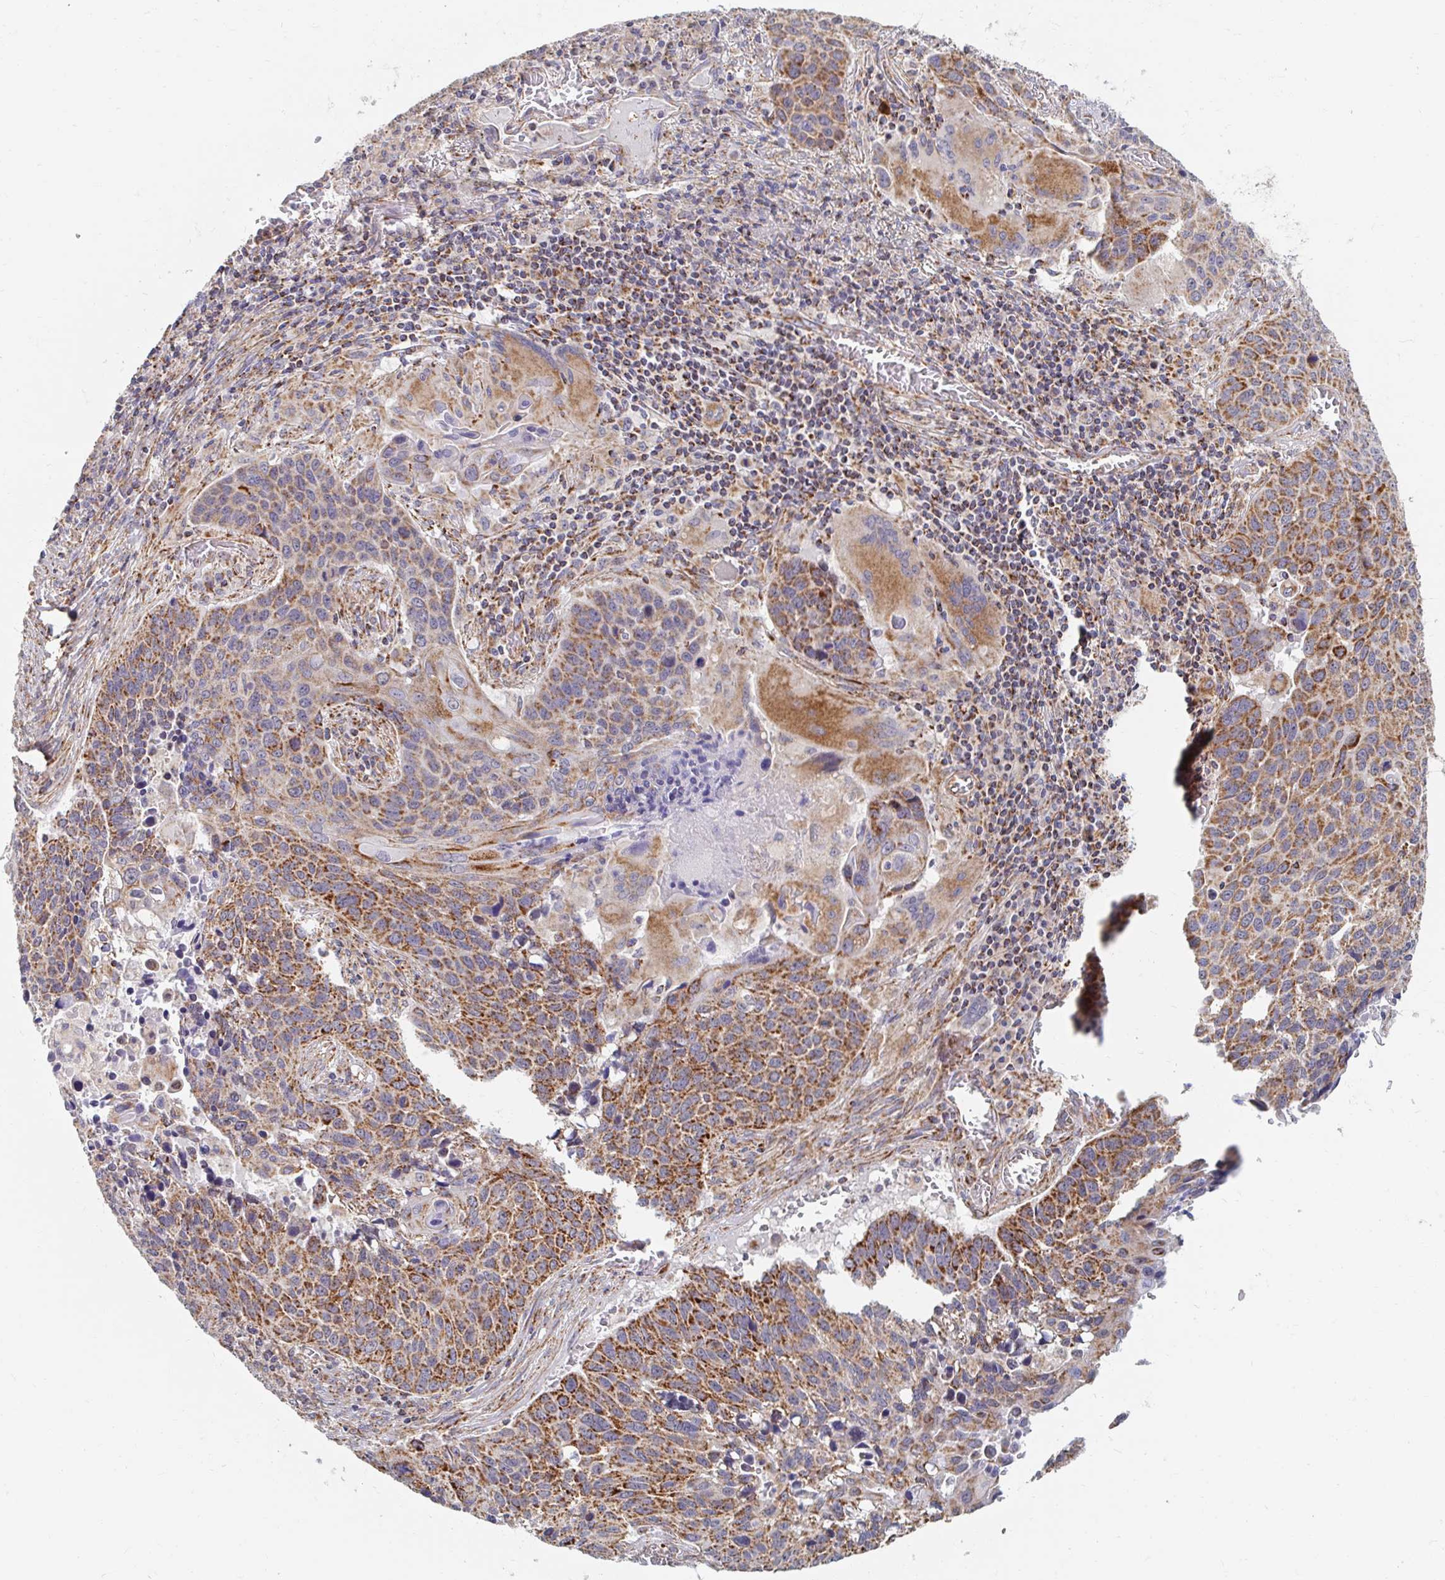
{"staining": {"intensity": "moderate", "quantity": ">75%", "location": "cytoplasmic/membranous"}, "tissue": "lung cancer", "cell_type": "Tumor cells", "image_type": "cancer", "snomed": [{"axis": "morphology", "description": "Squamous cell carcinoma, NOS"}, {"axis": "topography", "description": "Lung"}], "caption": "This histopathology image demonstrates immunohistochemistry staining of human squamous cell carcinoma (lung), with medium moderate cytoplasmic/membranous positivity in approximately >75% of tumor cells.", "gene": "MAVS", "patient": {"sex": "male", "age": 68}}